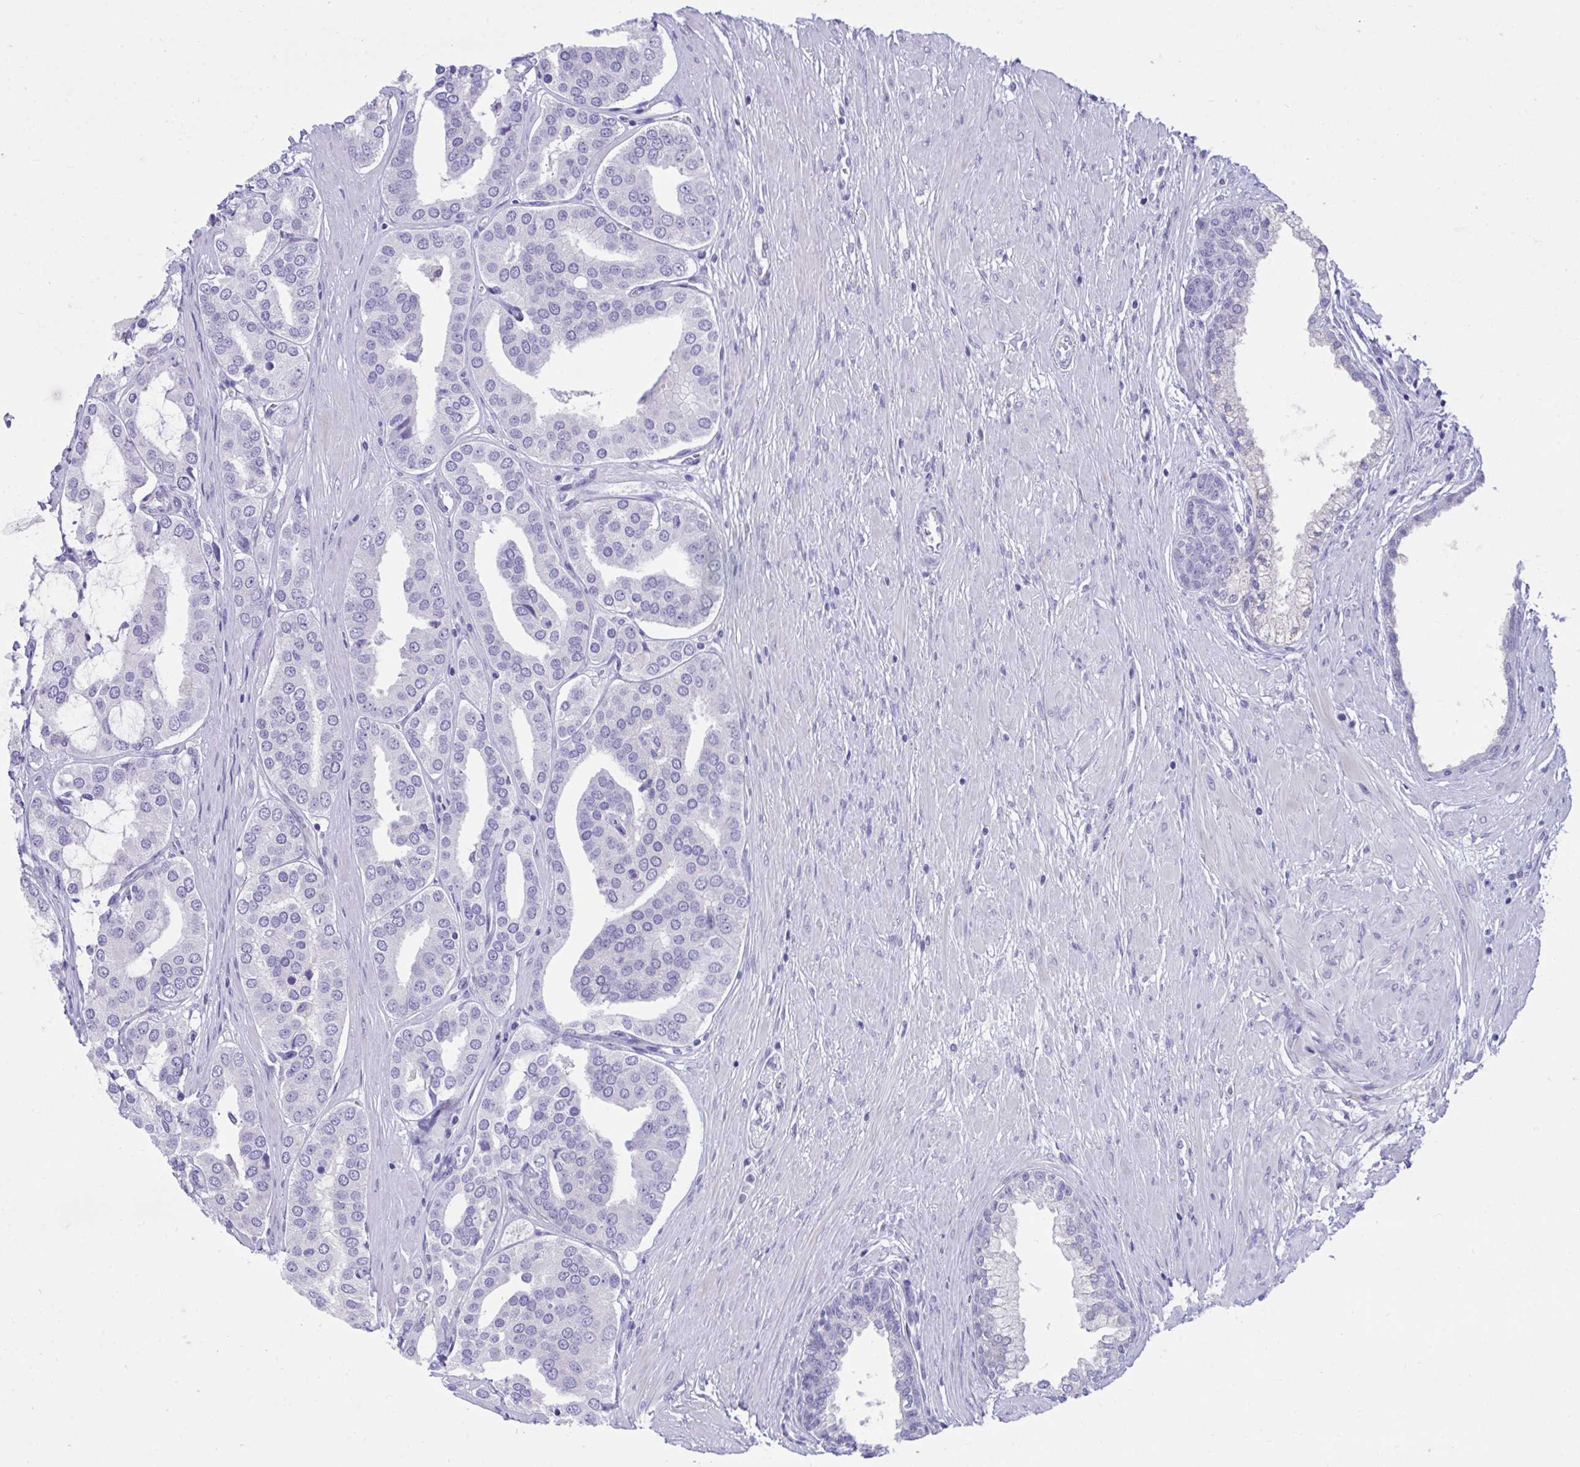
{"staining": {"intensity": "negative", "quantity": "none", "location": "none"}, "tissue": "prostate cancer", "cell_type": "Tumor cells", "image_type": "cancer", "snomed": [{"axis": "morphology", "description": "Adenocarcinoma, High grade"}, {"axis": "topography", "description": "Prostate"}], "caption": "IHC micrograph of prostate adenocarcinoma (high-grade) stained for a protein (brown), which demonstrates no positivity in tumor cells.", "gene": "PLEKHH1", "patient": {"sex": "male", "age": 58}}